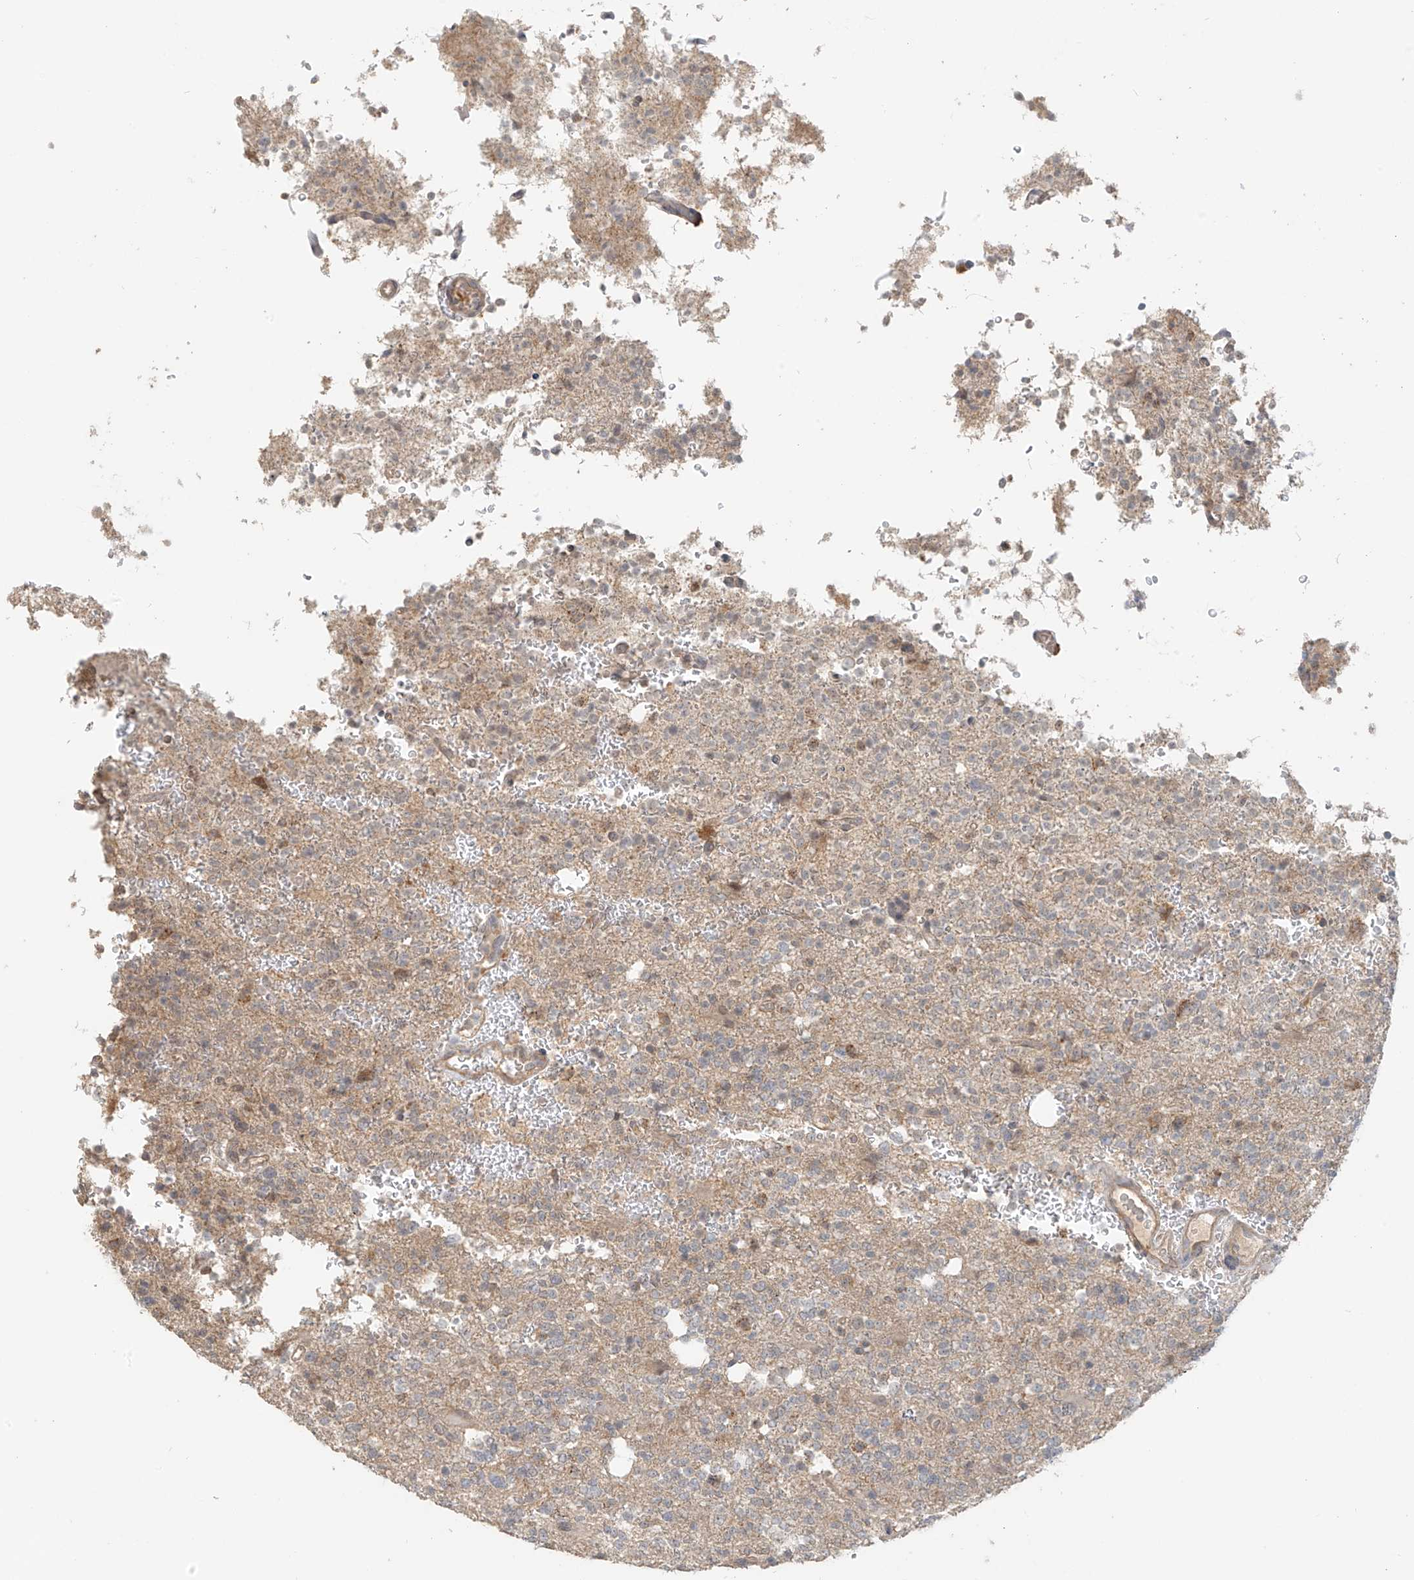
{"staining": {"intensity": "weak", "quantity": "<25%", "location": "cytoplasmic/membranous"}, "tissue": "glioma", "cell_type": "Tumor cells", "image_type": "cancer", "snomed": [{"axis": "morphology", "description": "Glioma, malignant, High grade"}, {"axis": "topography", "description": "Brain"}], "caption": "This is an immunohistochemistry (IHC) histopathology image of human glioma. There is no positivity in tumor cells.", "gene": "ABCD1", "patient": {"sex": "female", "age": 62}}